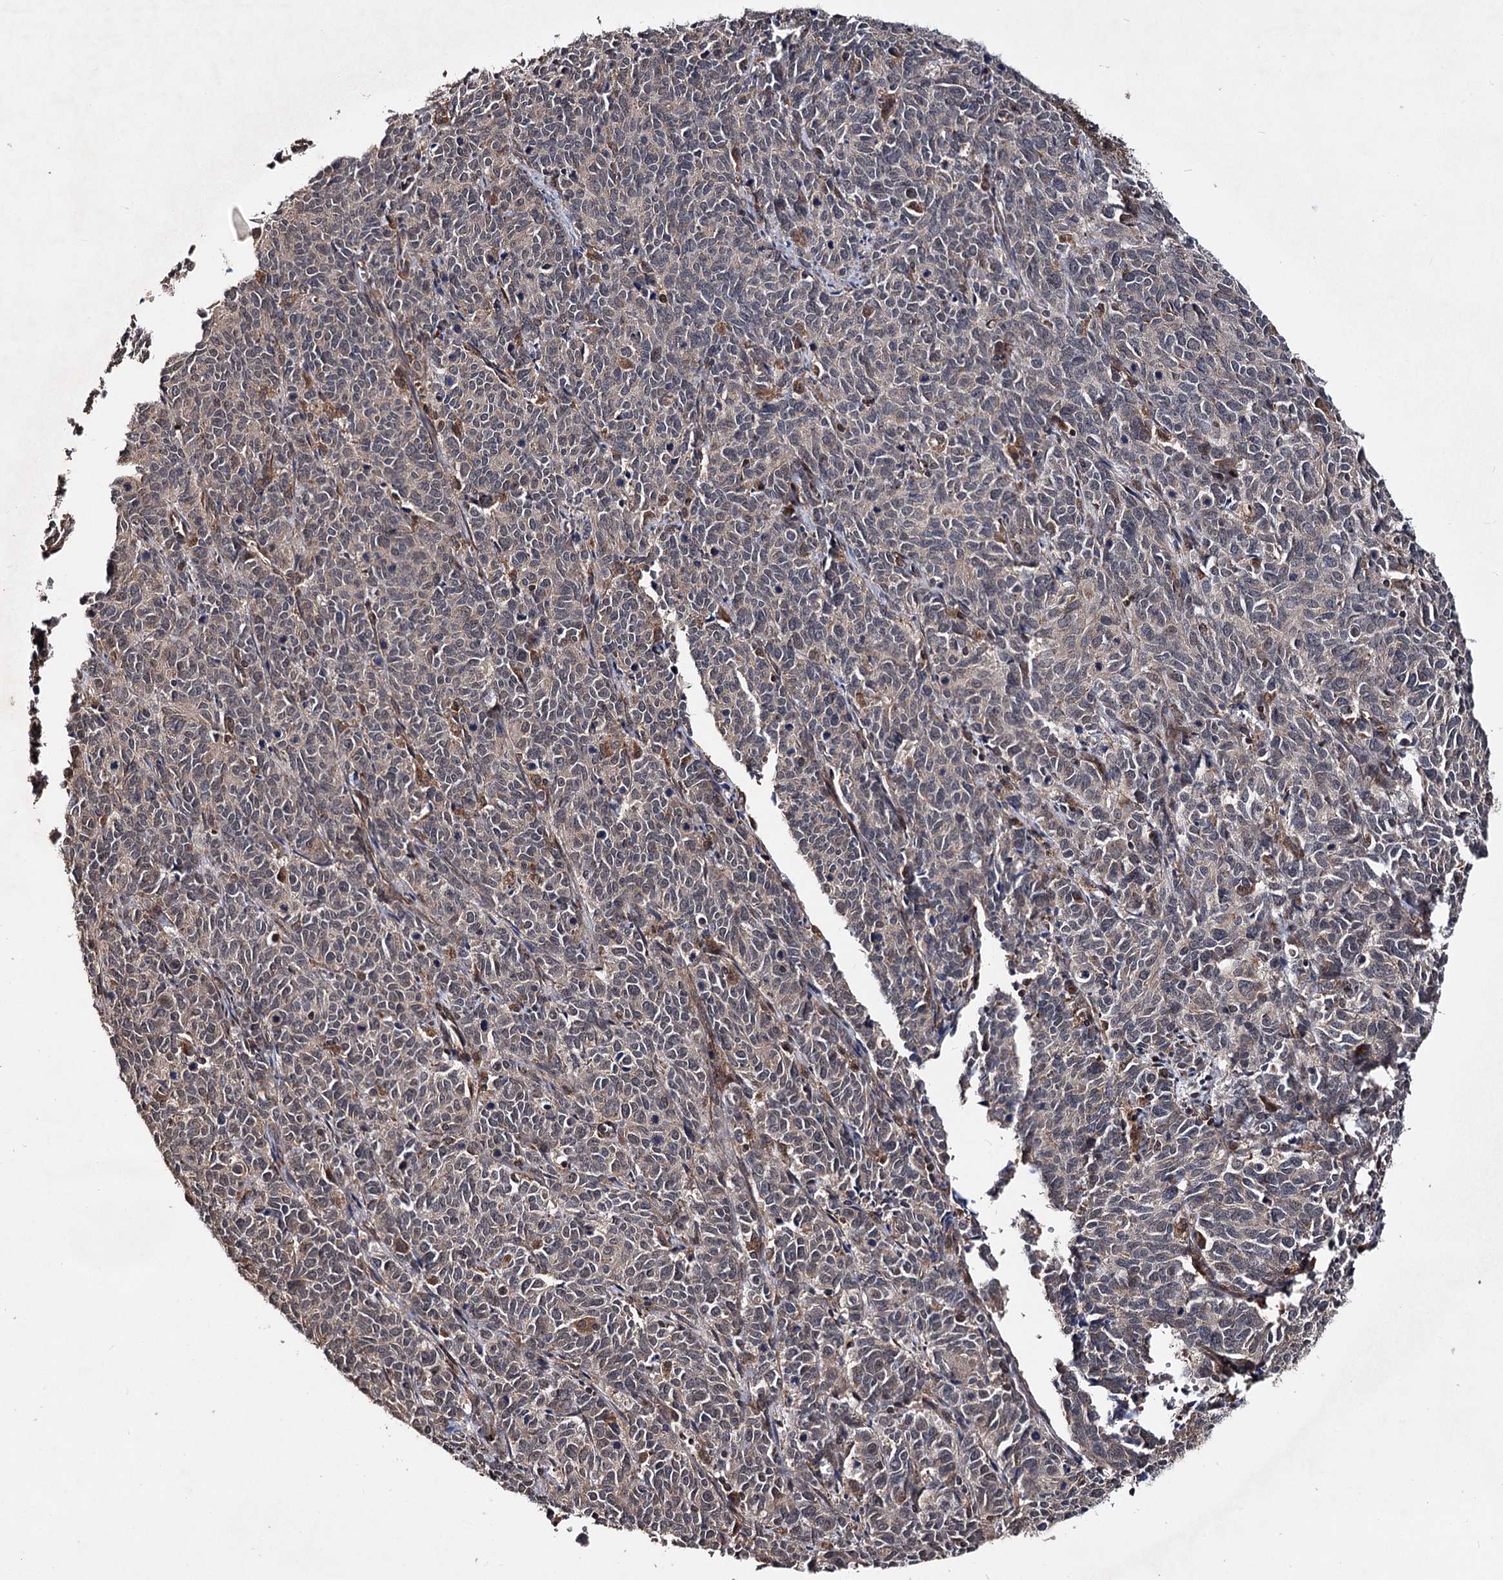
{"staining": {"intensity": "moderate", "quantity": "25%-75%", "location": "cytoplasmic/membranous"}, "tissue": "cervical cancer", "cell_type": "Tumor cells", "image_type": "cancer", "snomed": [{"axis": "morphology", "description": "Squamous cell carcinoma, NOS"}, {"axis": "topography", "description": "Cervix"}], "caption": "About 25%-75% of tumor cells in human cervical cancer (squamous cell carcinoma) exhibit moderate cytoplasmic/membranous protein staining as visualized by brown immunohistochemical staining.", "gene": "MINDY3", "patient": {"sex": "female", "age": 60}}